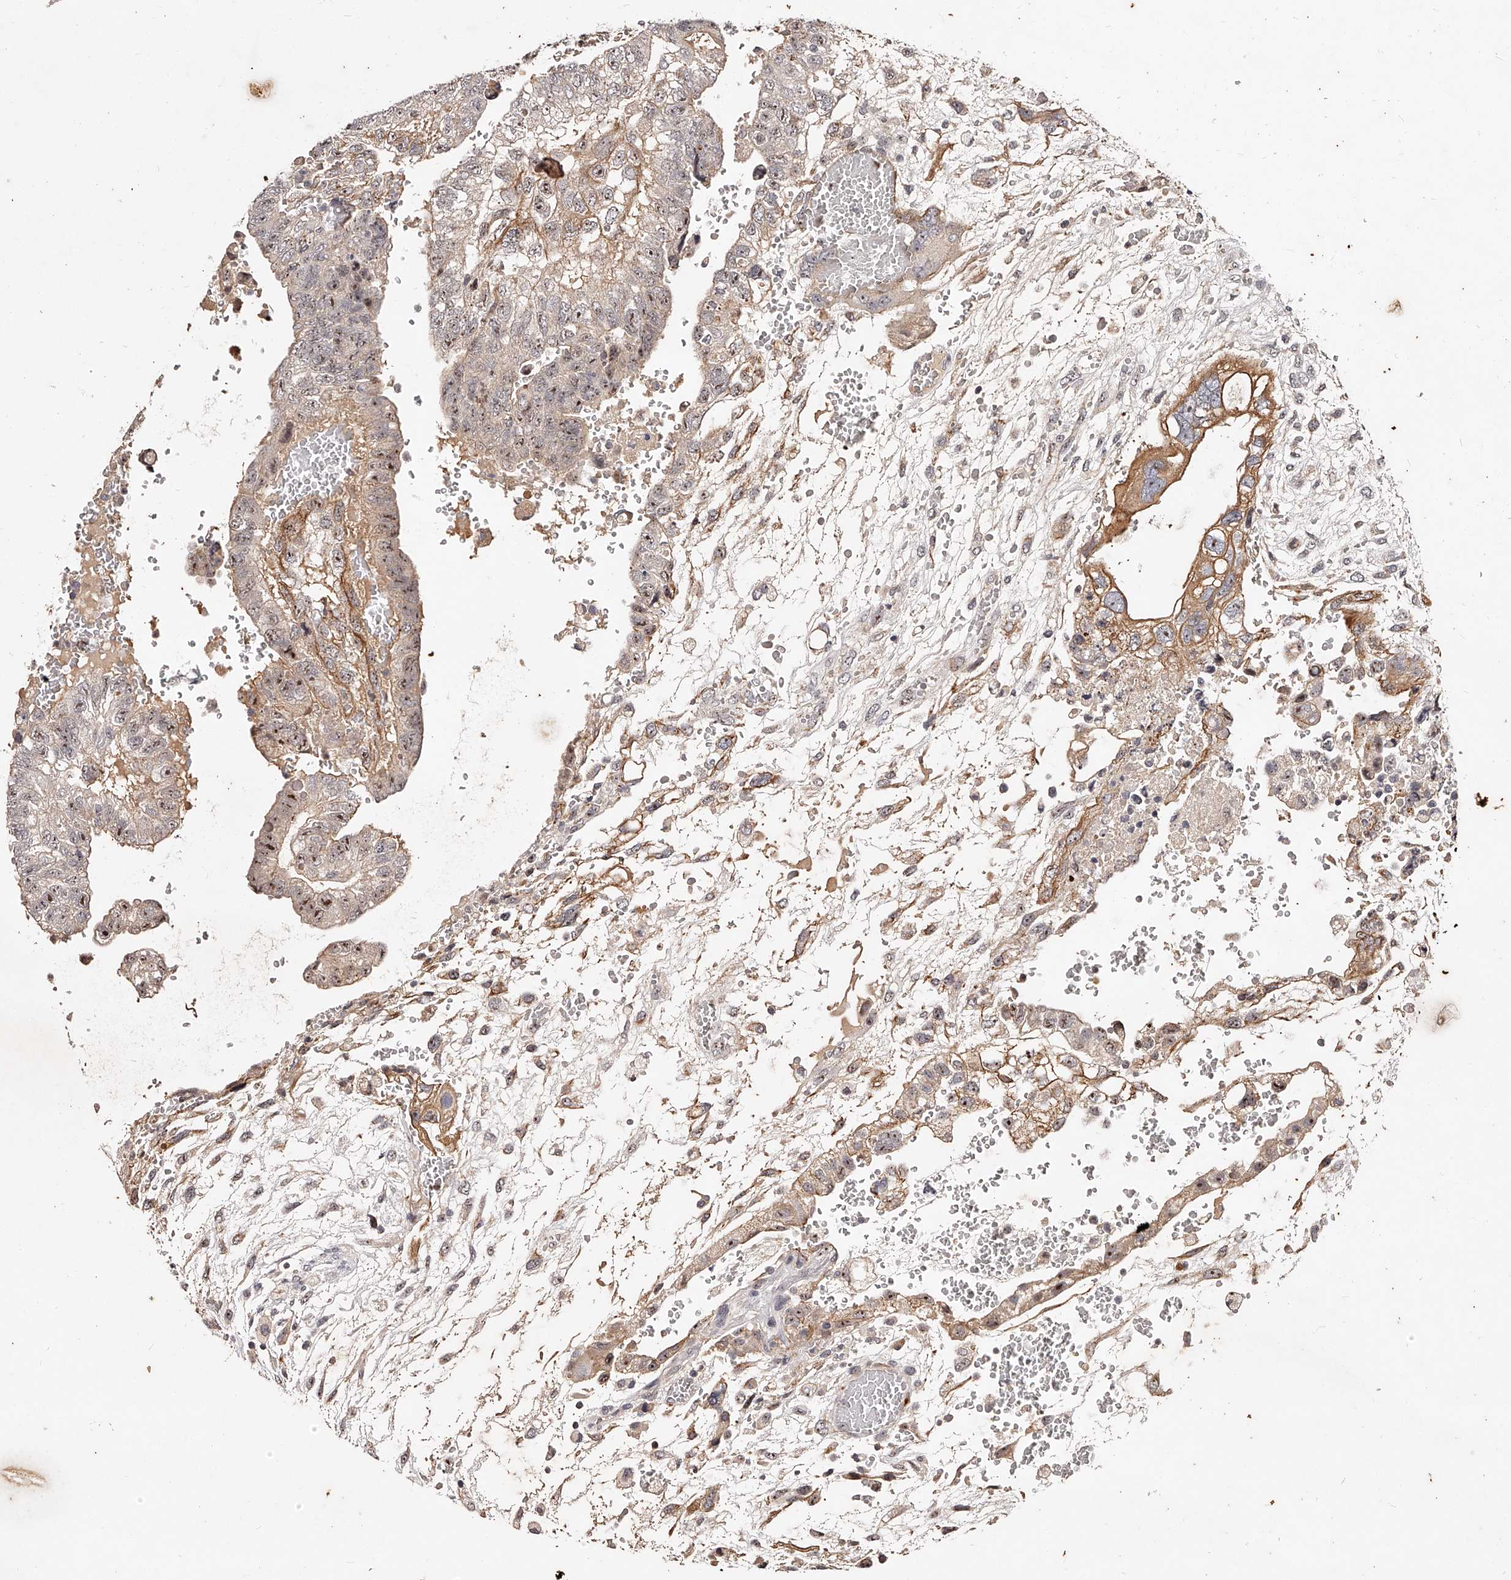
{"staining": {"intensity": "moderate", "quantity": "25%-75%", "location": "cytoplasmic/membranous,nuclear"}, "tissue": "testis cancer", "cell_type": "Tumor cells", "image_type": "cancer", "snomed": [{"axis": "morphology", "description": "Carcinoma, Embryonal, NOS"}, {"axis": "topography", "description": "Testis"}], "caption": "Protein expression analysis of human embryonal carcinoma (testis) reveals moderate cytoplasmic/membranous and nuclear expression in about 25%-75% of tumor cells.", "gene": "PHACTR1", "patient": {"sex": "male", "age": 36}}